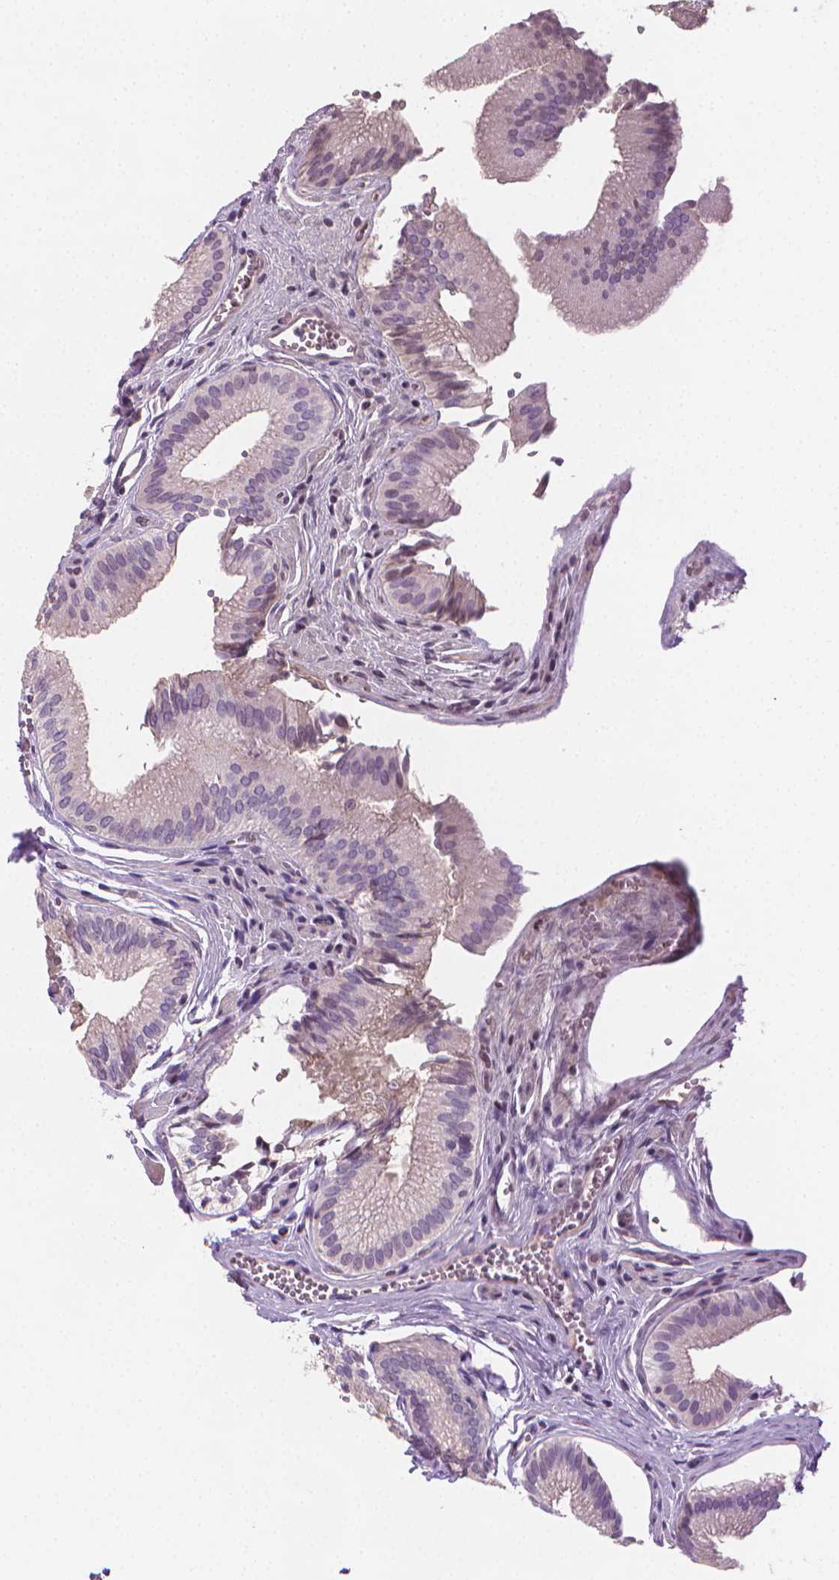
{"staining": {"intensity": "weak", "quantity": "<25%", "location": "cytoplasmic/membranous"}, "tissue": "gallbladder", "cell_type": "Glandular cells", "image_type": "normal", "snomed": [{"axis": "morphology", "description": "Normal tissue, NOS"}, {"axis": "topography", "description": "Gallbladder"}, {"axis": "topography", "description": "Peripheral nerve tissue"}], "caption": "An image of gallbladder stained for a protein shows no brown staining in glandular cells.", "gene": "CLXN", "patient": {"sex": "male", "age": 17}}